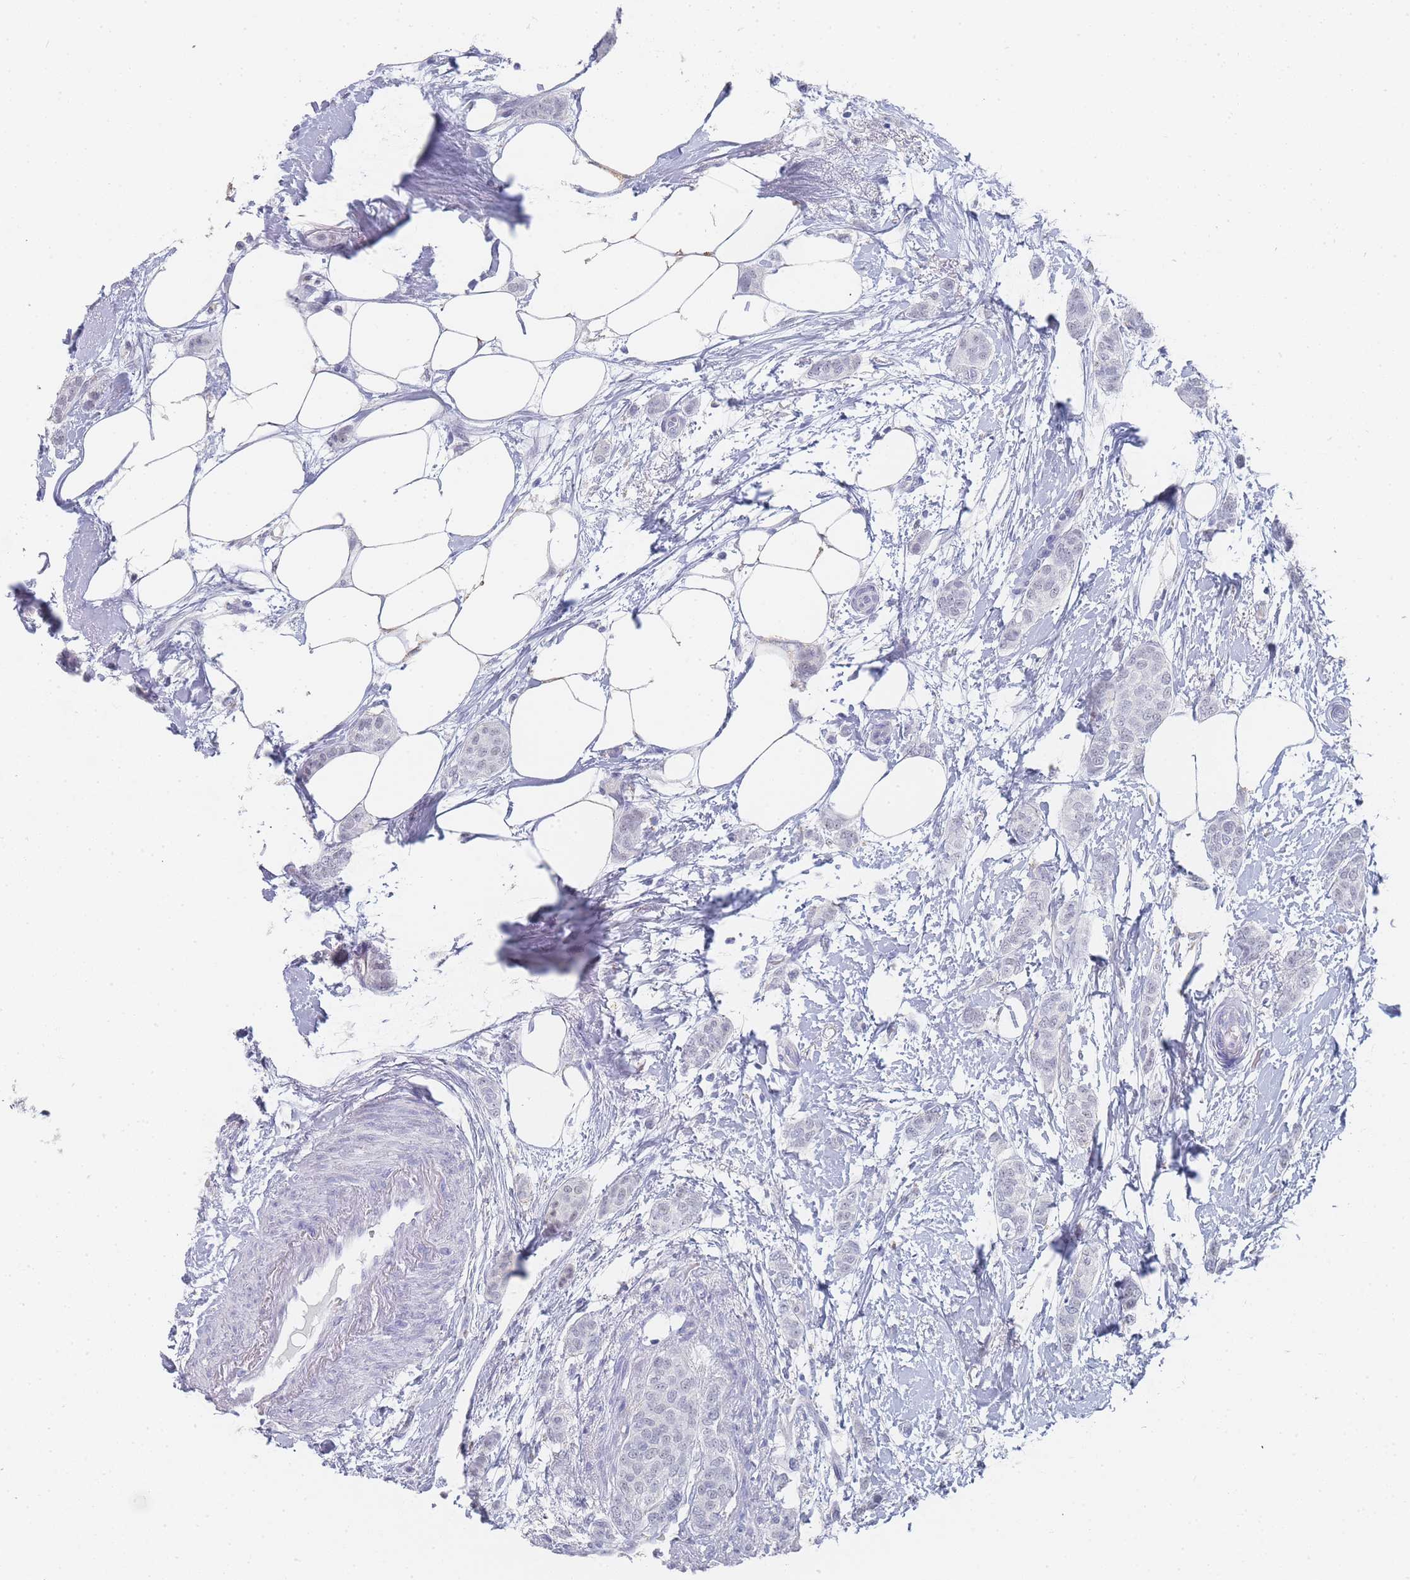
{"staining": {"intensity": "negative", "quantity": "none", "location": "none"}, "tissue": "breast cancer", "cell_type": "Tumor cells", "image_type": "cancer", "snomed": [{"axis": "morphology", "description": "Duct carcinoma"}, {"axis": "topography", "description": "Breast"}], "caption": "Intraductal carcinoma (breast) was stained to show a protein in brown. There is no significant staining in tumor cells.", "gene": "IMPG1", "patient": {"sex": "female", "age": 72}}